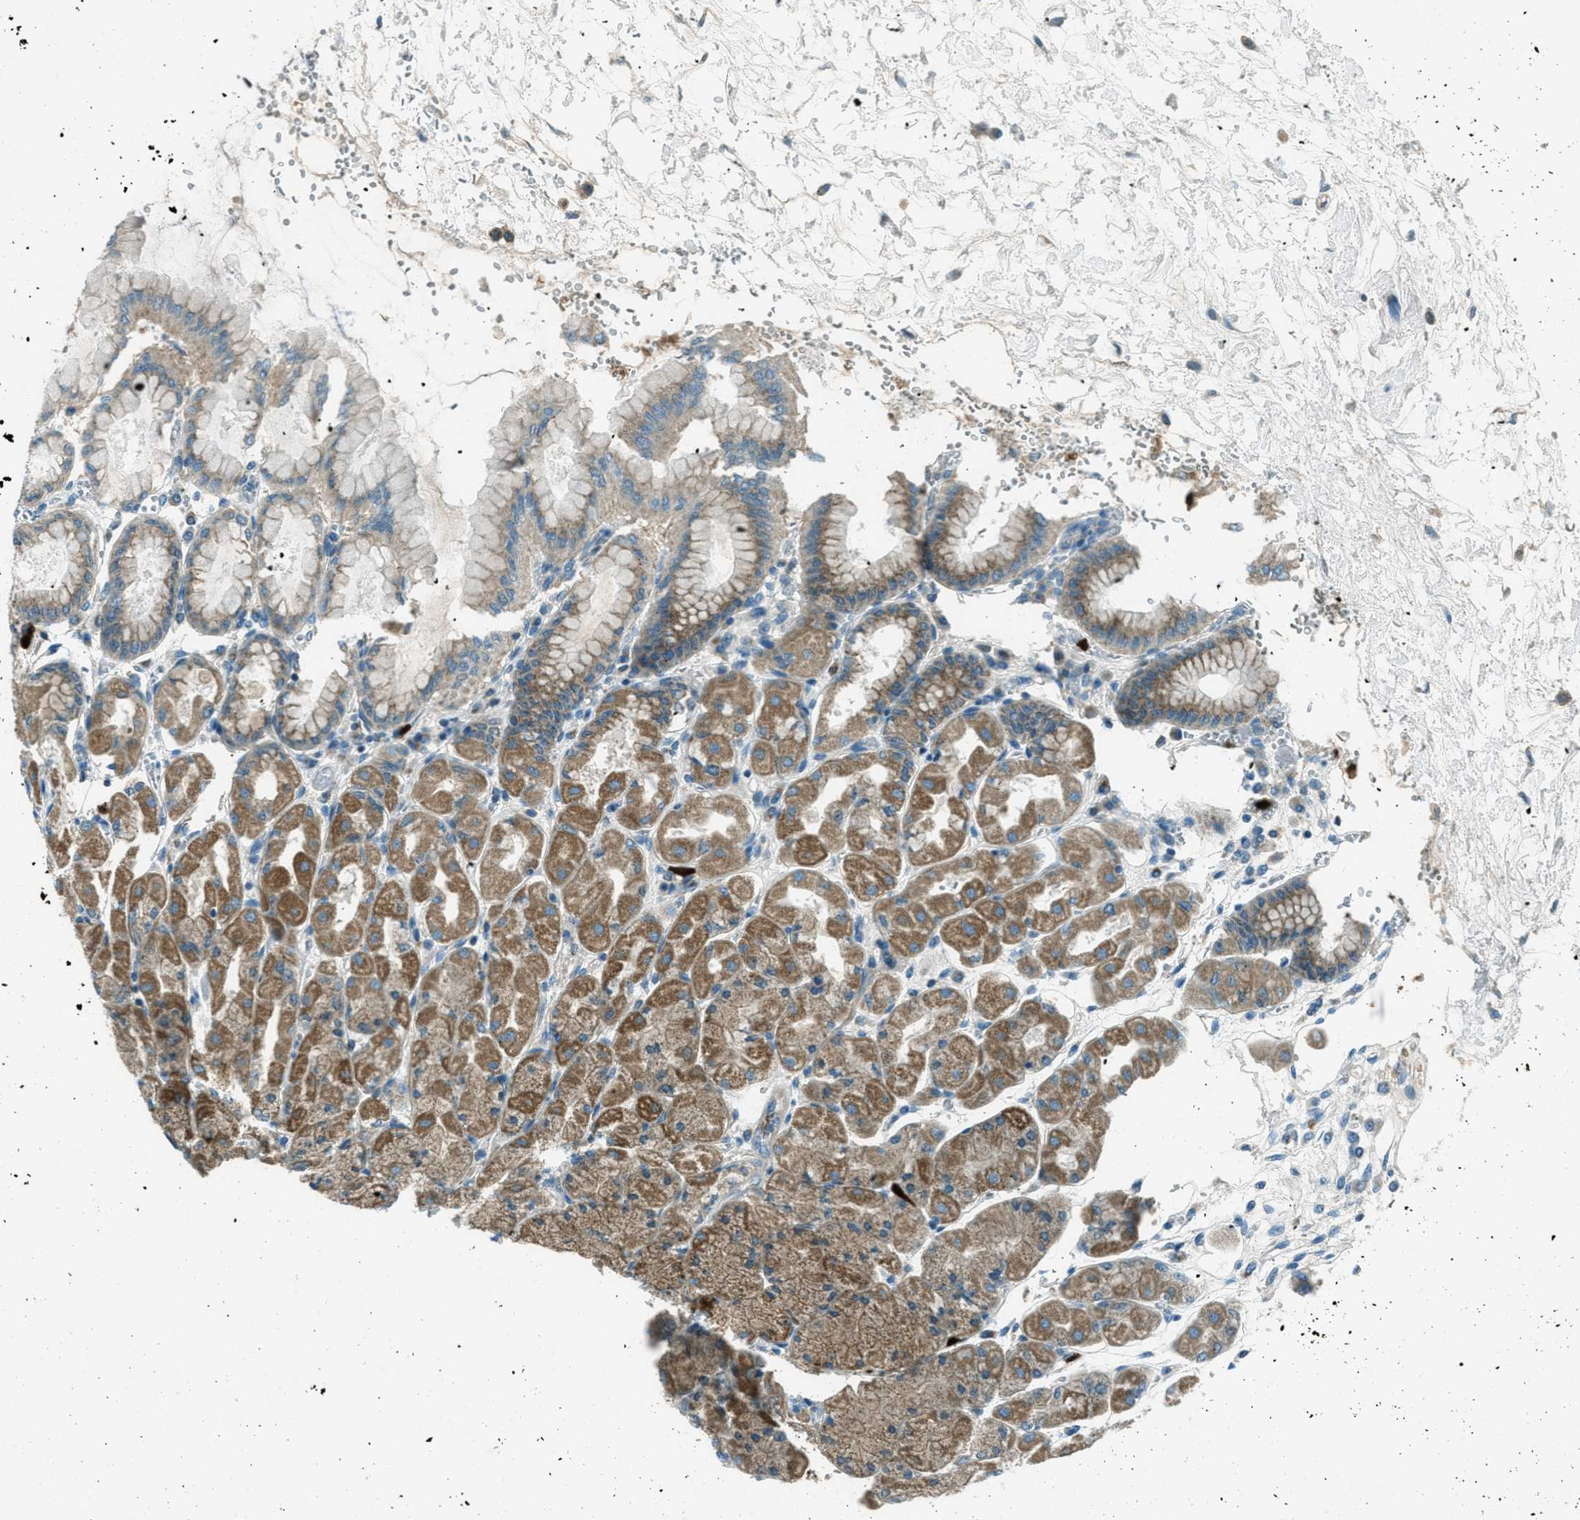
{"staining": {"intensity": "moderate", "quantity": ">75%", "location": "cytoplasmic/membranous"}, "tissue": "stomach", "cell_type": "Glandular cells", "image_type": "normal", "snomed": [{"axis": "morphology", "description": "Normal tissue, NOS"}, {"axis": "topography", "description": "Stomach, upper"}], "caption": "Normal stomach shows moderate cytoplasmic/membranous expression in about >75% of glandular cells.", "gene": "FAR1", "patient": {"sex": "female", "age": 56}}